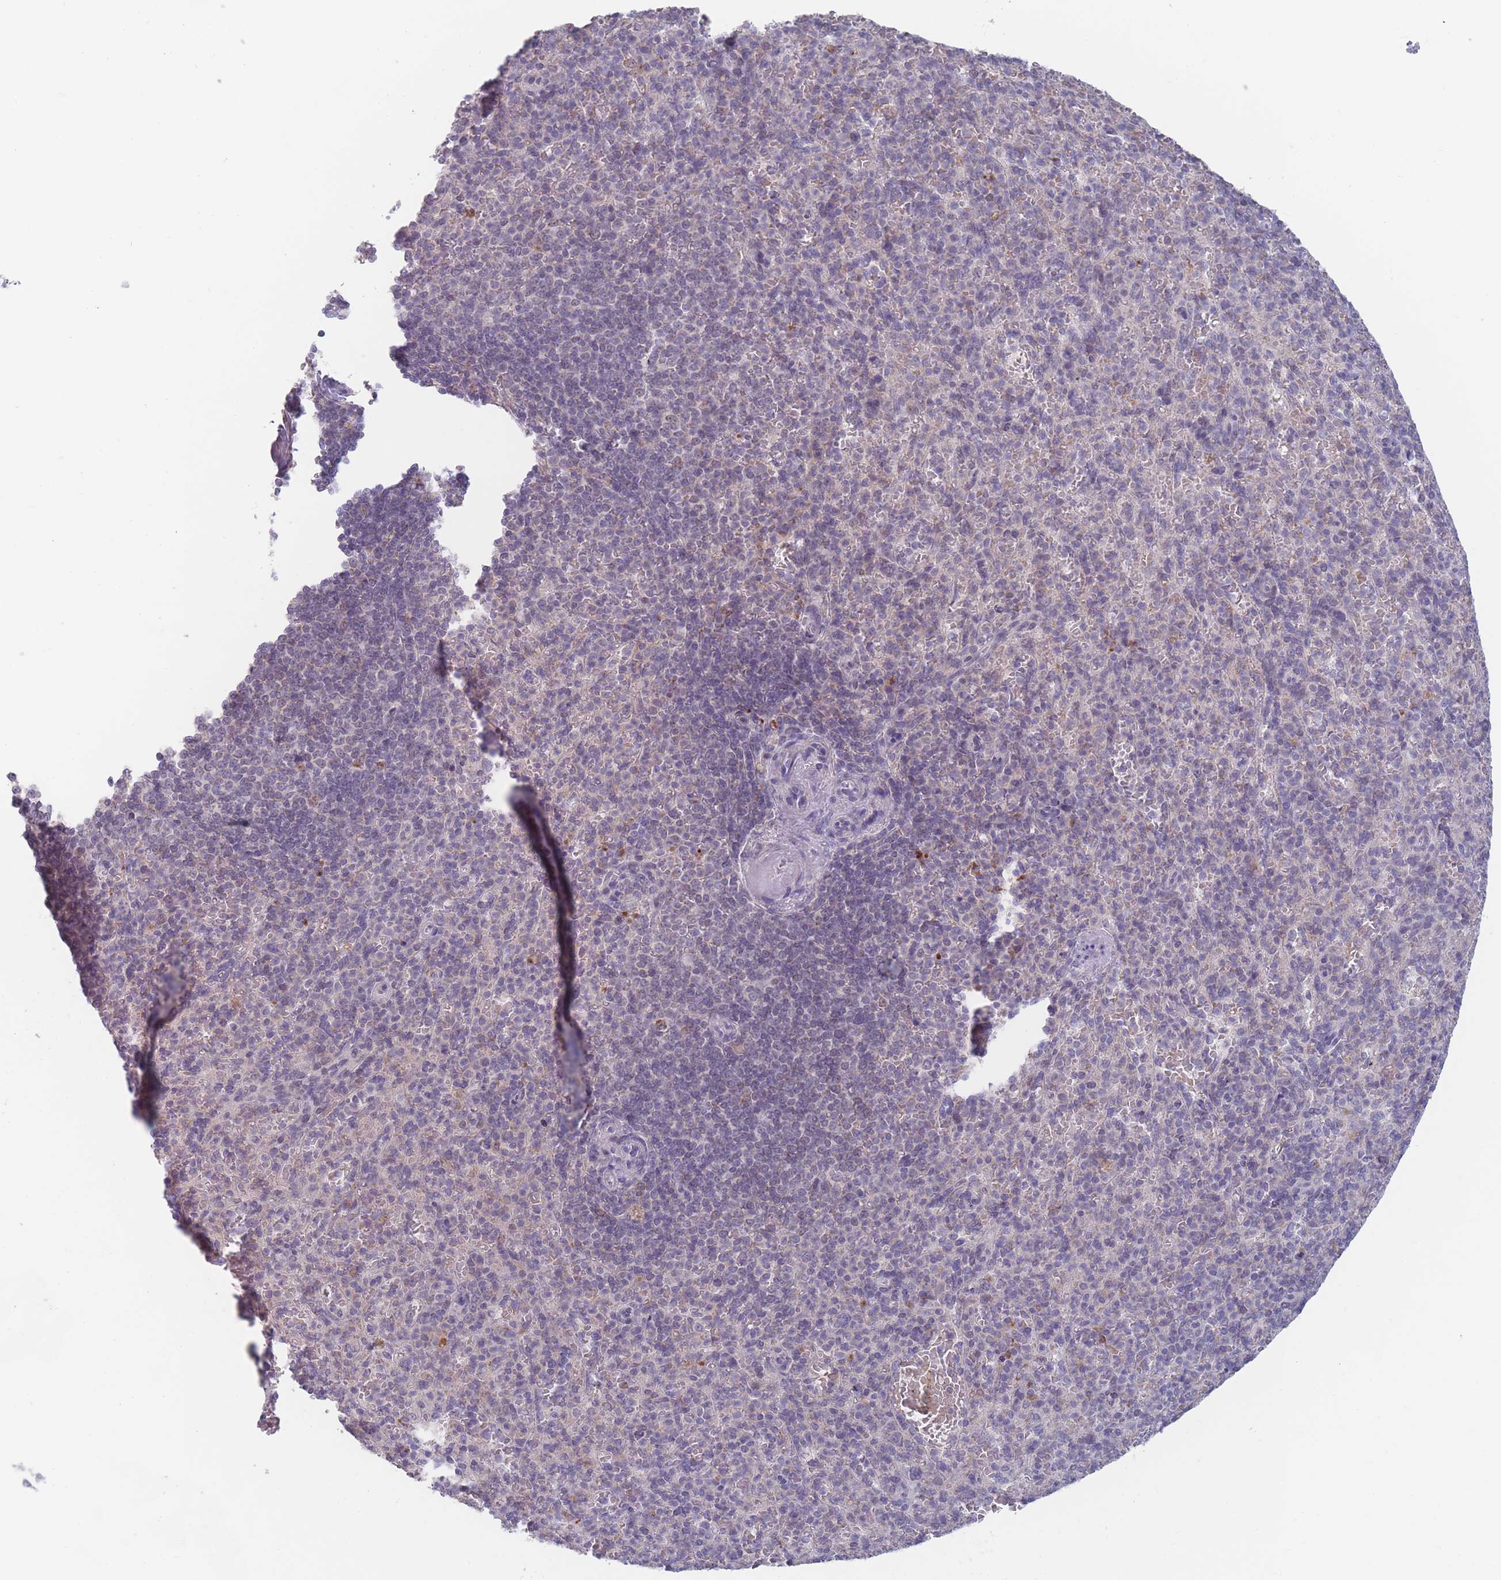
{"staining": {"intensity": "moderate", "quantity": "<25%", "location": "nuclear"}, "tissue": "spleen", "cell_type": "Cells in red pulp", "image_type": "normal", "snomed": [{"axis": "morphology", "description": "Normal tissue, NOS"}, {"axis": "topography", "description": "Spleen"}], "caption": "The immunohistochemical stain labels moderate nuclear expression in cells in red pulp of normal spleen.", "gene": "PEX7", "patient": {"sex": "female", "age": 74}}